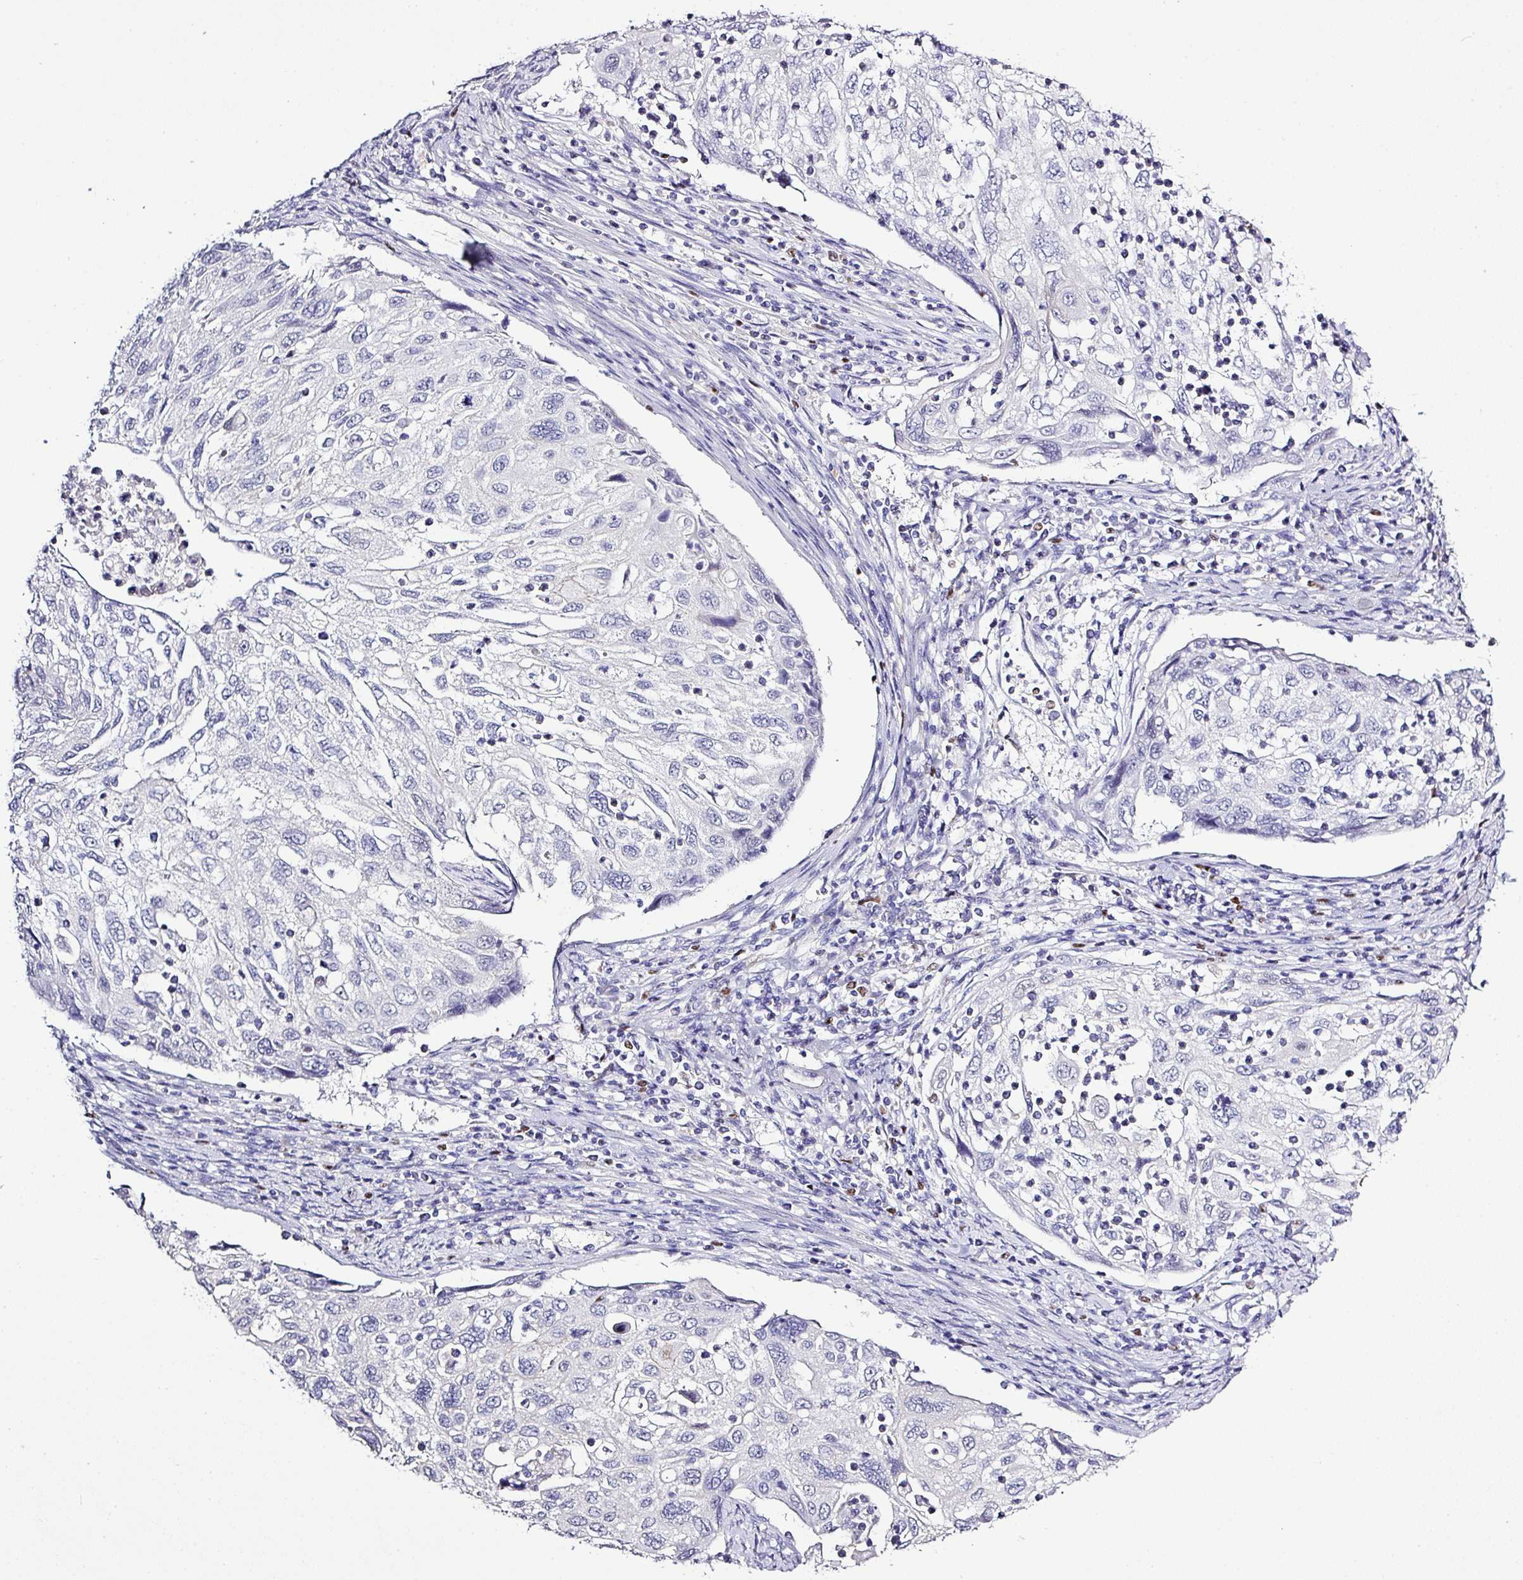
{"staining": {"intensity": "negative", "quantity": "none", "location": "none"}, "tissue": "cervical cancer", "cell_type": "Tumor cells", "image_type": "cancer", "snomed": [{"axis": "morphology", "description": "Squamous cell carcinoma, NOS"}, {"axis": "topography", "description": "Cervix"}], "caption": "Cervical cancer (squamous cell carcinoma) stained for a protein using immunohistochemistry (IHC) reveals no positivity tumor cells.", "gene": "BCL11A", "patient": {"sex": "female", "age": 70}}